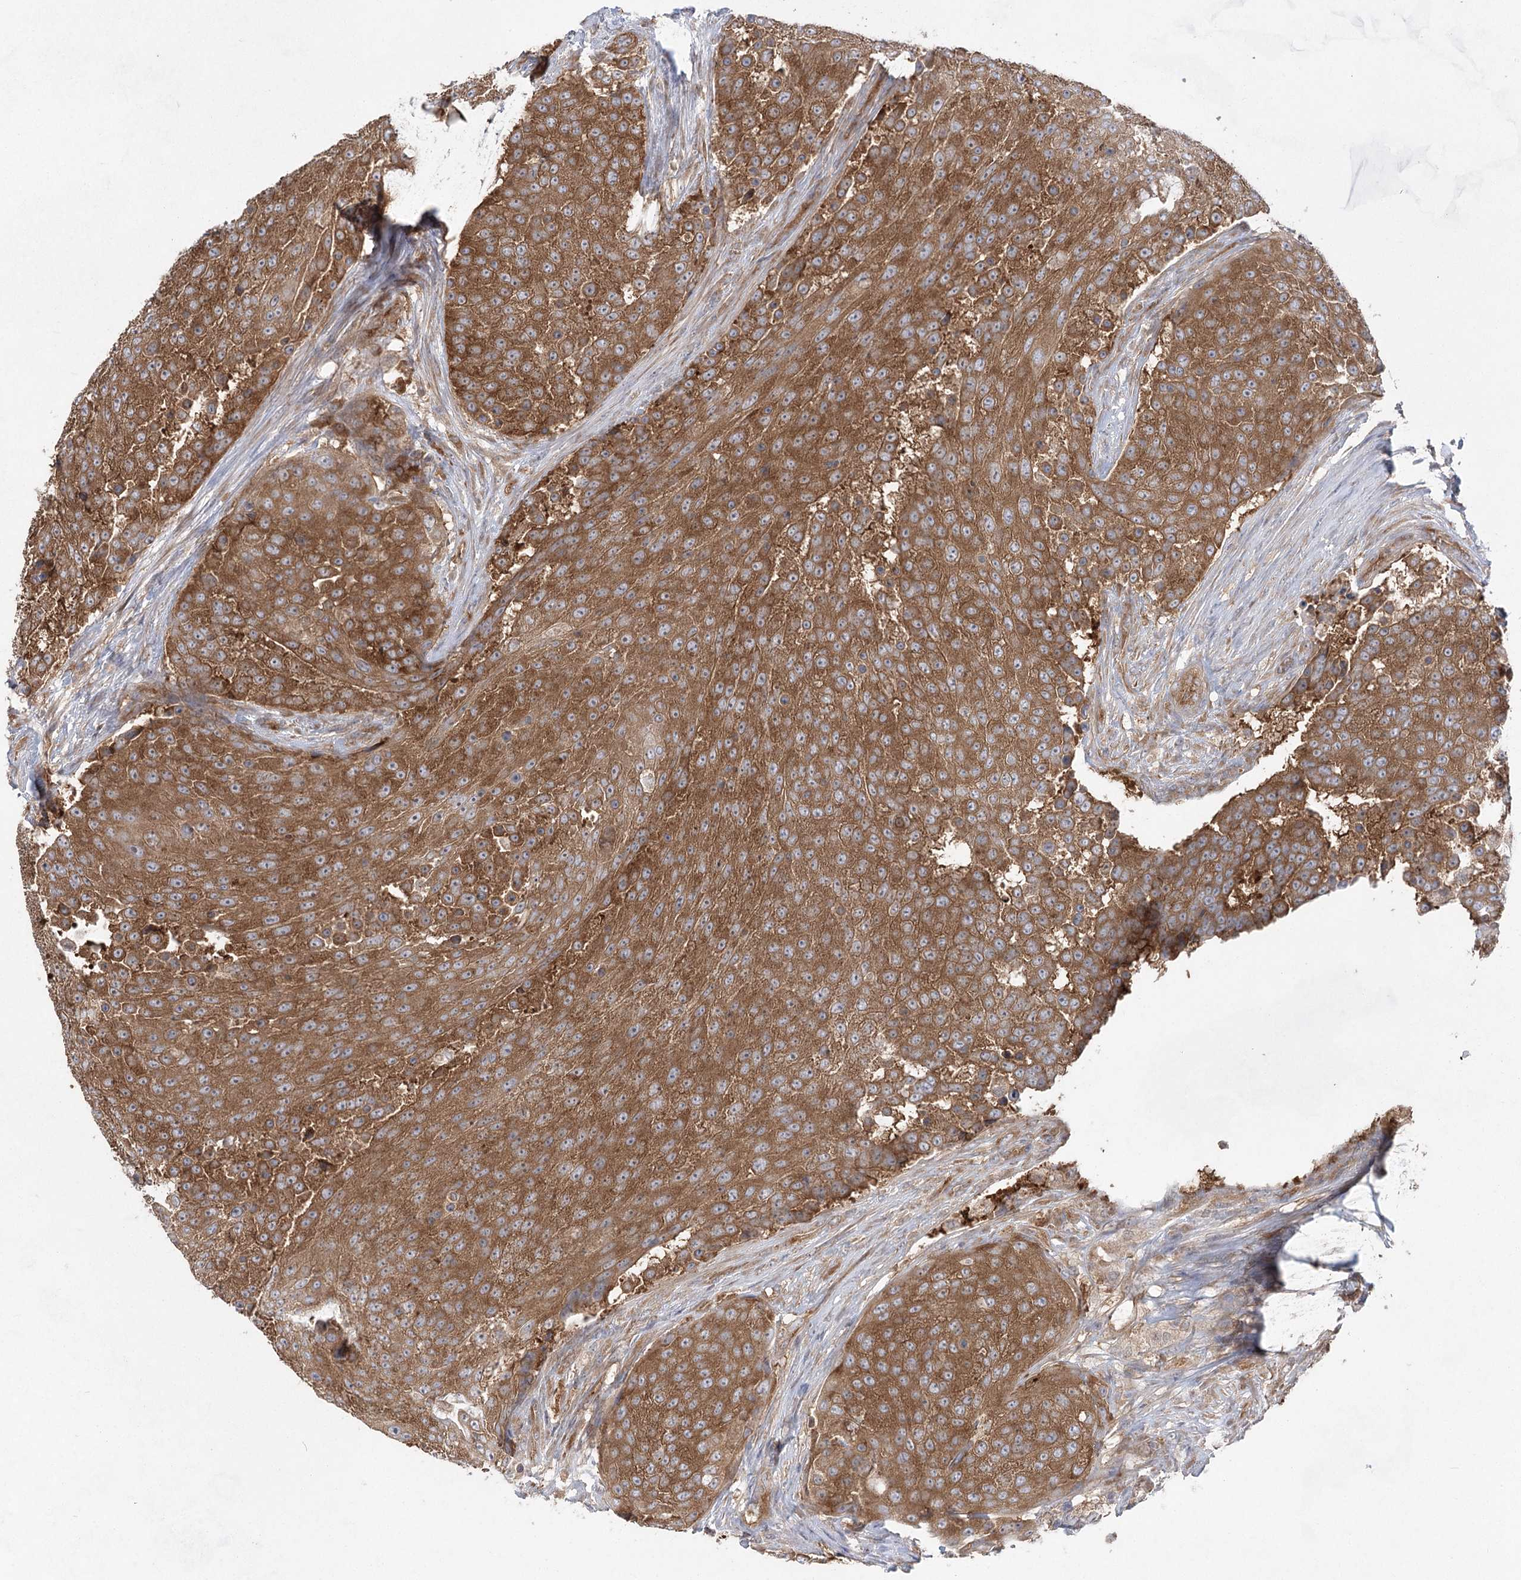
{"staining": {"intensity": "moderate", "quantity": ">75%", "location": "cytoplasmic/membranous"}, "tissue": "urothelial cancer", "cell_type": "Tumor cells", "image_type": "cancer", "snomed": [{"axis": "morphology", "description": "Urothelial carcinoma, High grade"}, {"axis": "topography", "description": "Urinary bladder"}], "caption": "Urothelial carcinoma (high-grade) stained with DAB IHC reveals medium levels of moderate cytoplasmic/membranous expression in approximately >75% of tumor cells.", "gene": "EIF3A", "patient": {"sex": "female", "age": 63}}